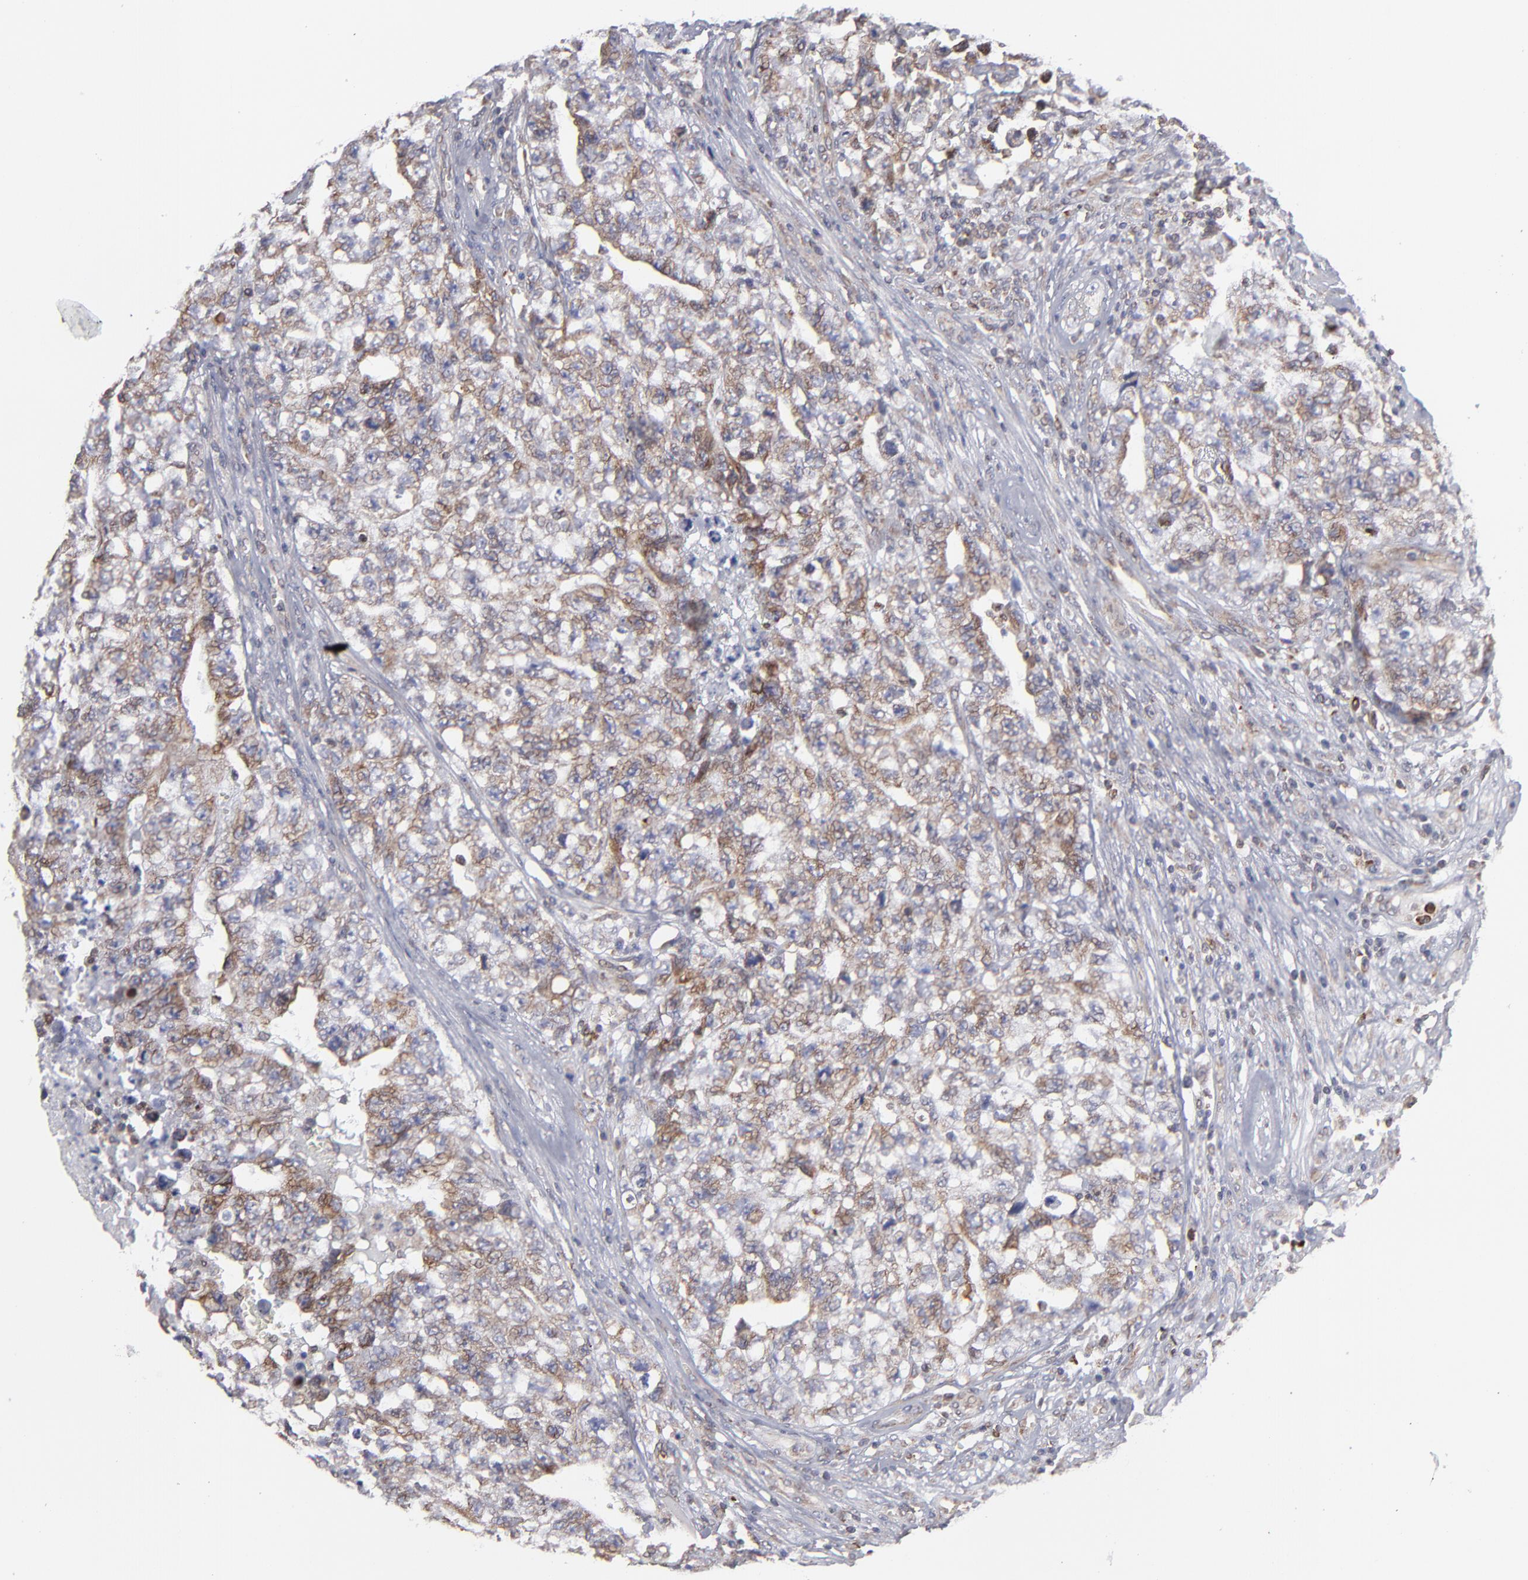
{"staining": {"intensity": "moderate", "quantity": ">75%", "location": "cytoplasmic/membranous"}, "tissue": "testis cancer", "cell_type": "Tumor cells", "image_type": "cancer", "snomed": [{"axis": "morphology", "description": "Carcinoma, Embryonal, NOS"}, {"axis": "topography", "description": "Testis"}], "caption": "Protein analysis of testis embryonal carcinoma tissue displays moderate cytoplasmic/membranous positivity in about >75% of tumor cells.", "gene": "TMX1", "patient": {"sex": "male", "age": 31}}